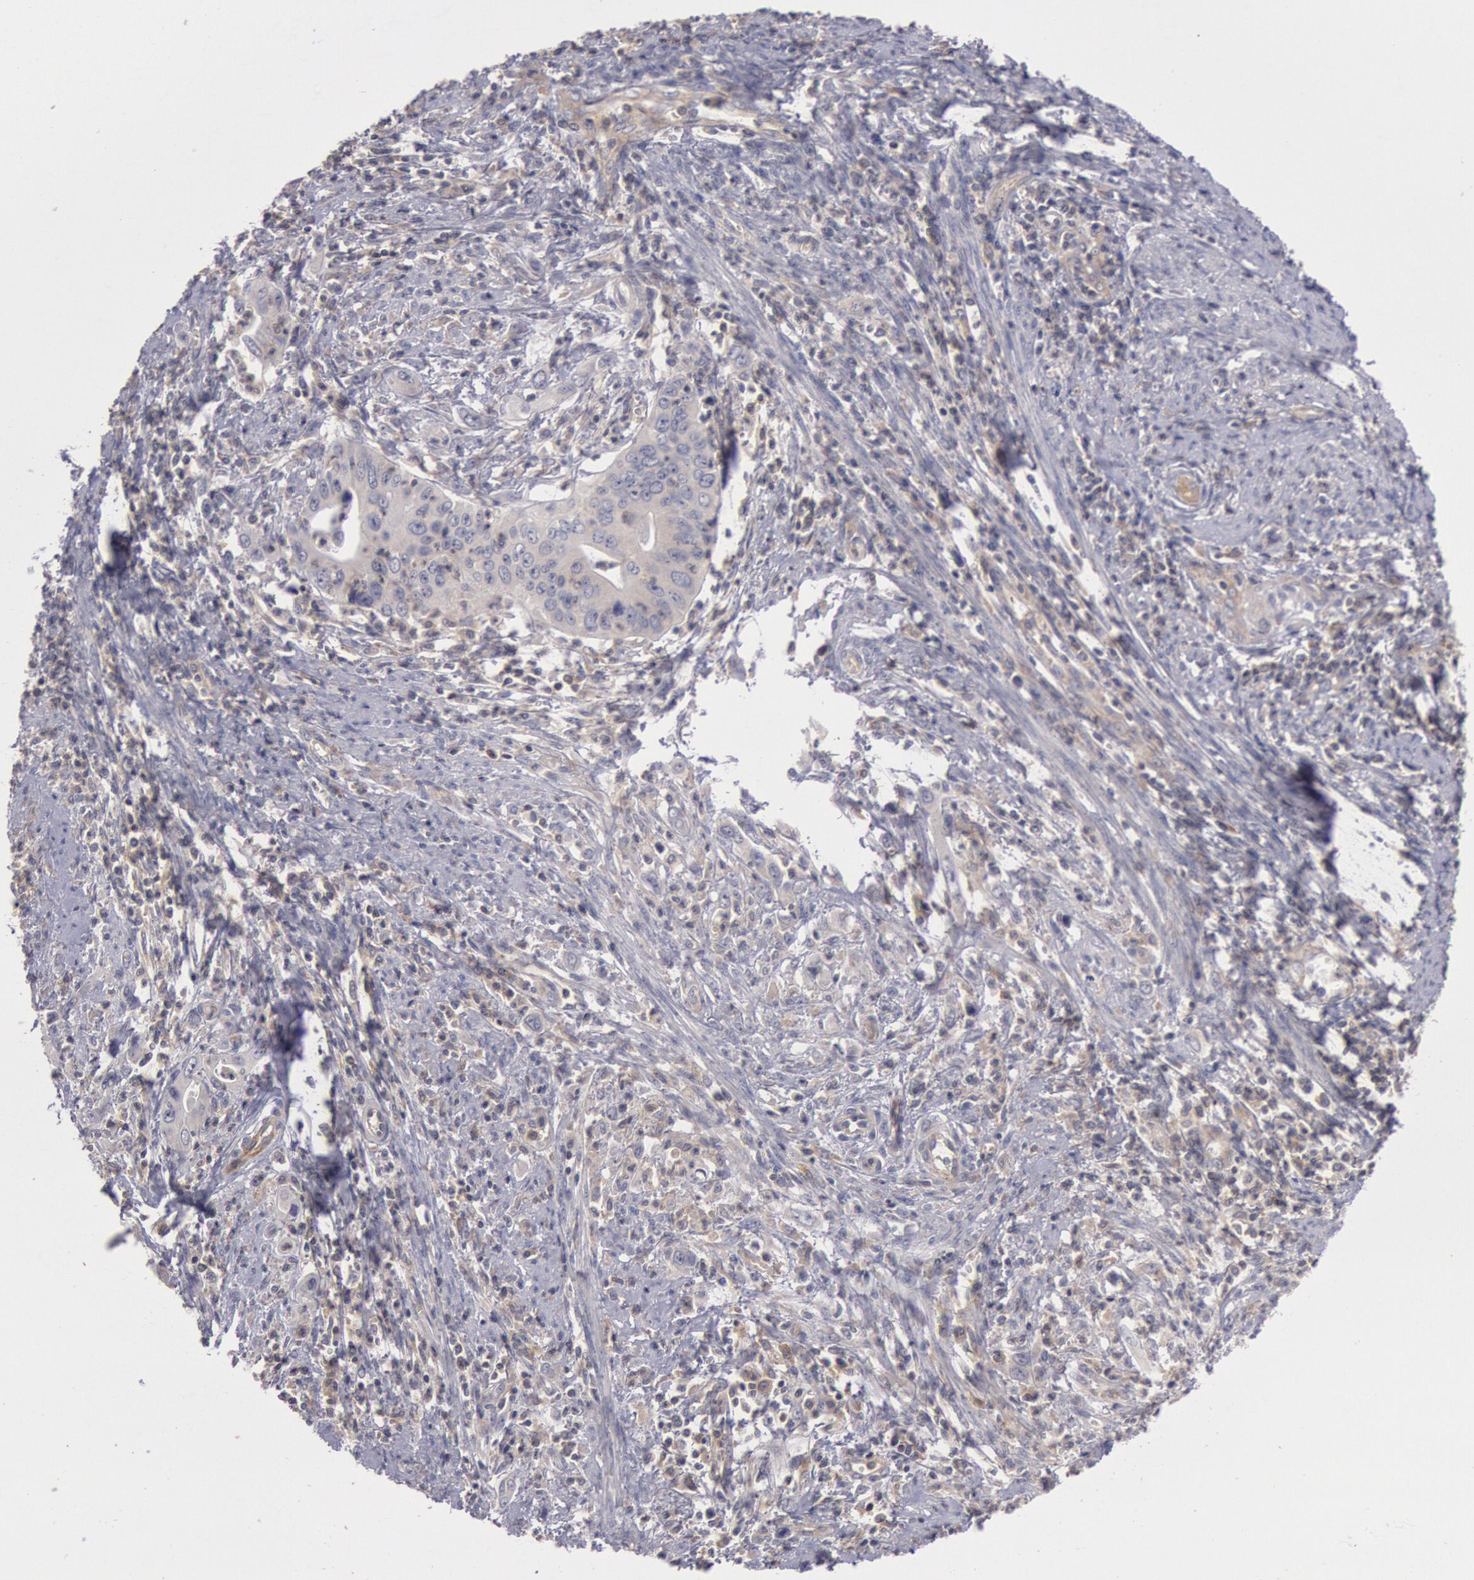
{"staining": {"intensity": "negative", "quantity": "none", "location": "none"}, "tissue": "cervical cancer", "cell_type": "Tumor cells", "image_type": "cancer", "snomed": [{"axis": "morphology", "description": "Normal tissue, NOS"}, {"axis": "morphology", "description": "Adenocarcinoma, NOS"}, {"axis": "topography", "description": "Cervix"}], "caption": "Human cervical cancer stained for a protein using immunohistochemistry (IHC) exhibits no expression in tumor cells.", "gene": "PIK3R1", "patient": {"sex": "female", "age": 34}}